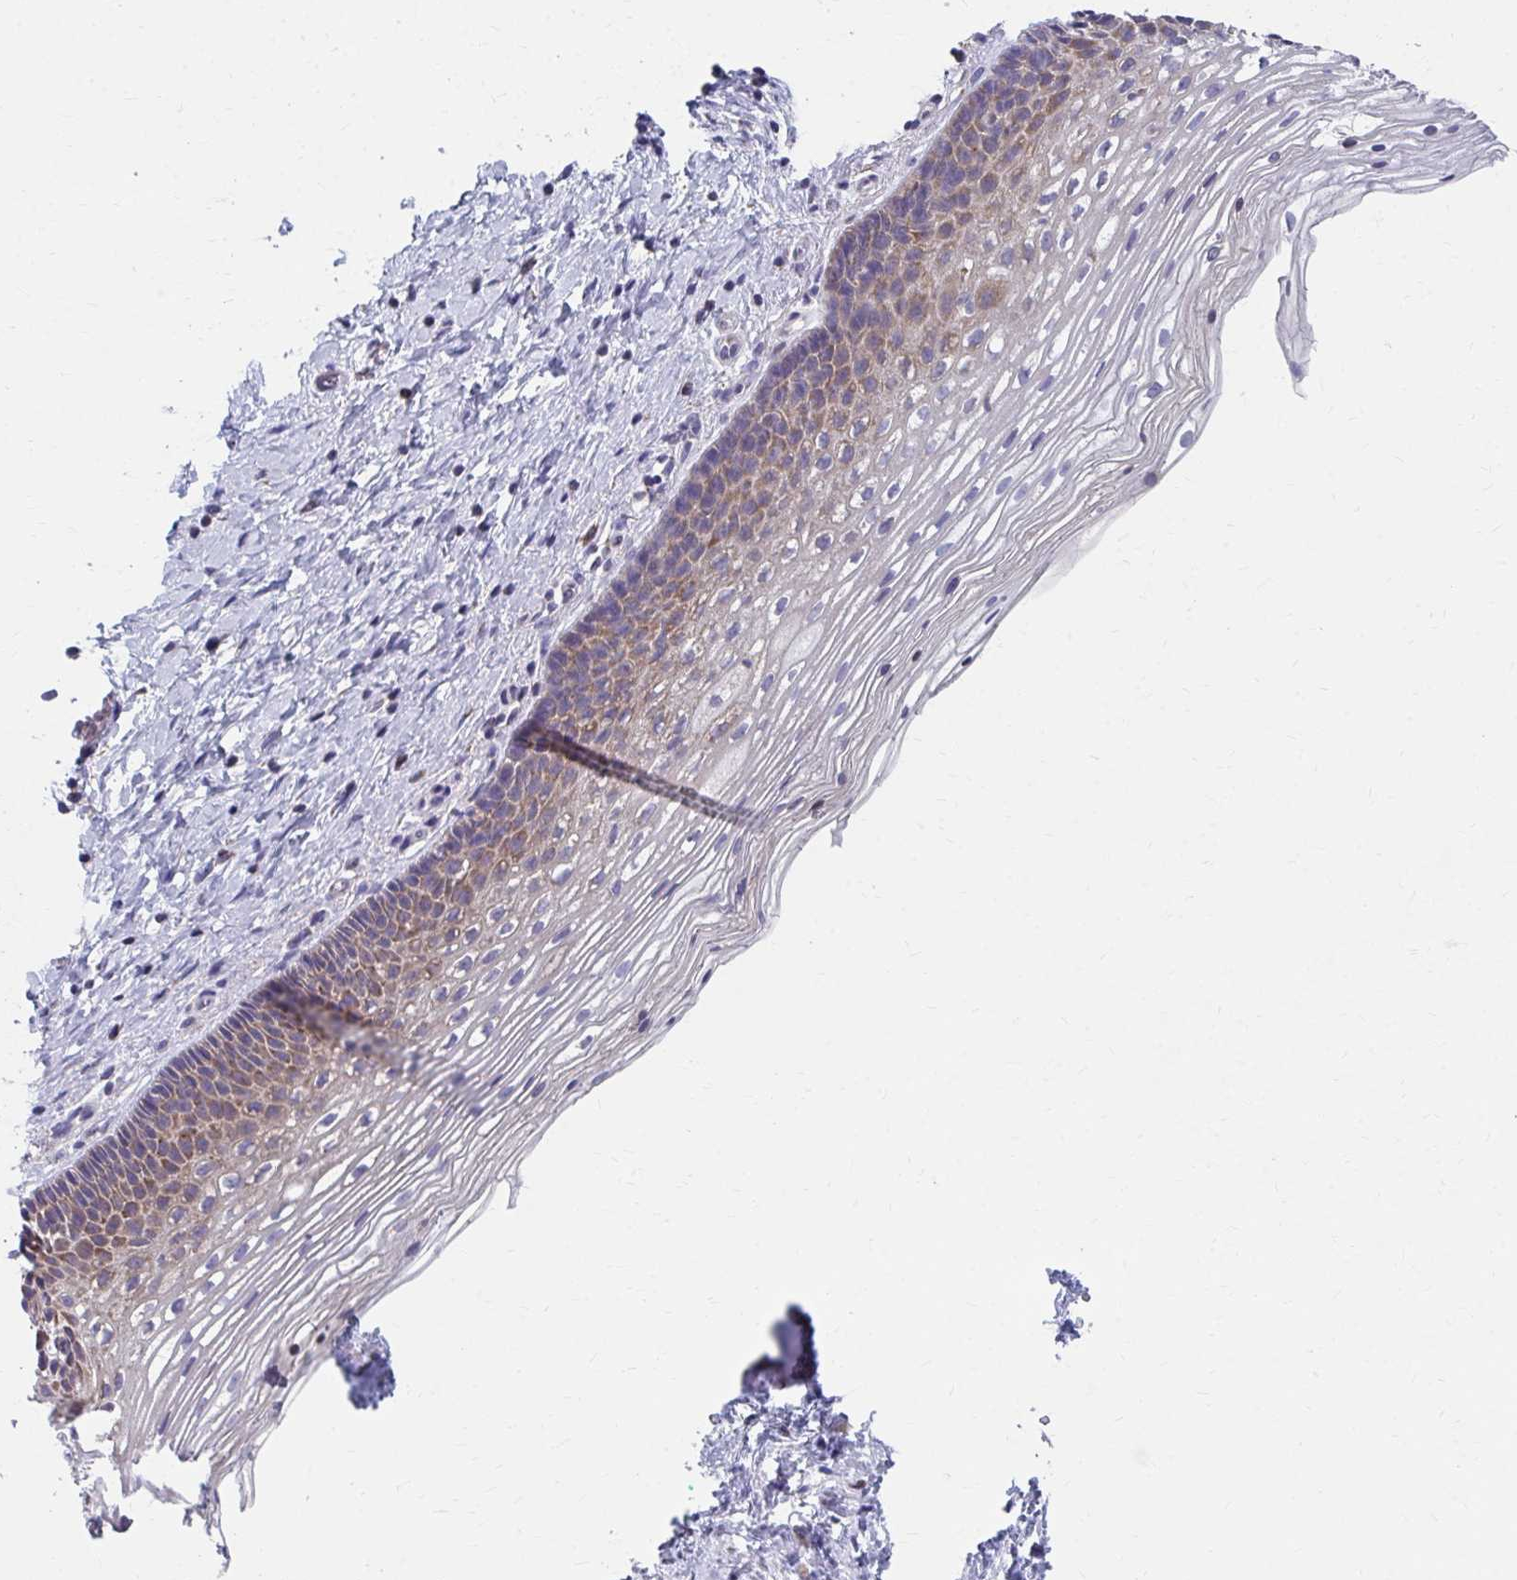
{"staining": {"intensity": "weak", "quantity": "25%-75%", "location": "cytoplasmic/membranous"}, "tissue": "cervix", "cell_type": "Glandular cells", "image_type": "normal", "snomed": [{"axis": "morphology", "description": "Normal tissue, NOS"}, {"axis": "topography", "description": "Cervix"}], "caption": "Brown immunohistochemical staining in normal human cervix shows weak cytoplasmic/membranous staining in approximately 25%-75% of glandular cells.", "gene": "RCC1L", "patient": {"sex": "female", "age": 34}}